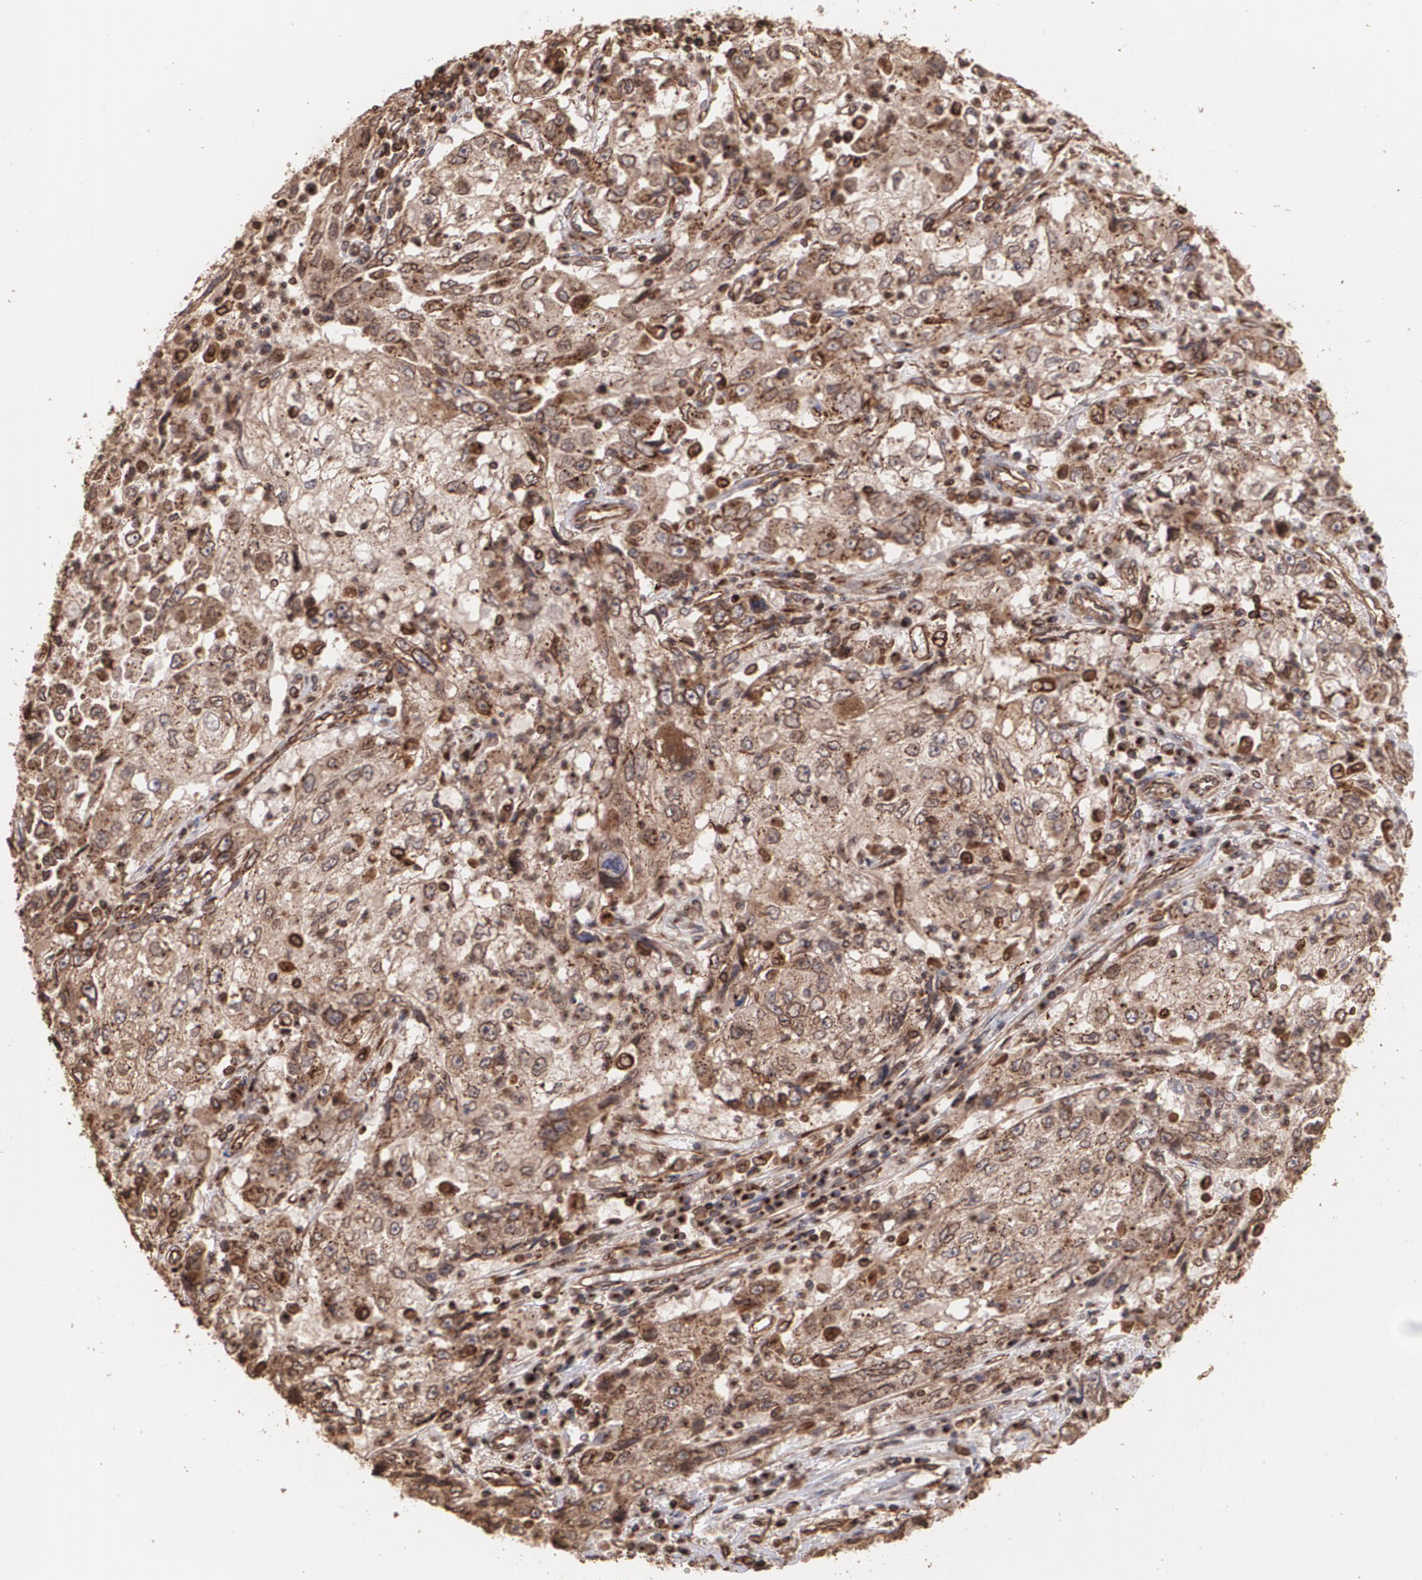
{"staining": {"intensity": "strong", "quantity": ">75%", "location": "cytoplasmic/membranous"}, "tissue": "cervical cancer", "cell_type": "Tumor cells", "image_type": "cancer", "snomed": [{"axis": "morphology", "description": "Squamous cell carcinoma, NOS"}, {"axis": "topography", "description": "Cervix"}], "caption": "A brown stain labels strong cytoplasmic/membranous expression of a protein in human cervical squamous cell carcinoma tumor cells.", "gene": "TRIP11", "patient": {"sex": "female", "age": 36}}